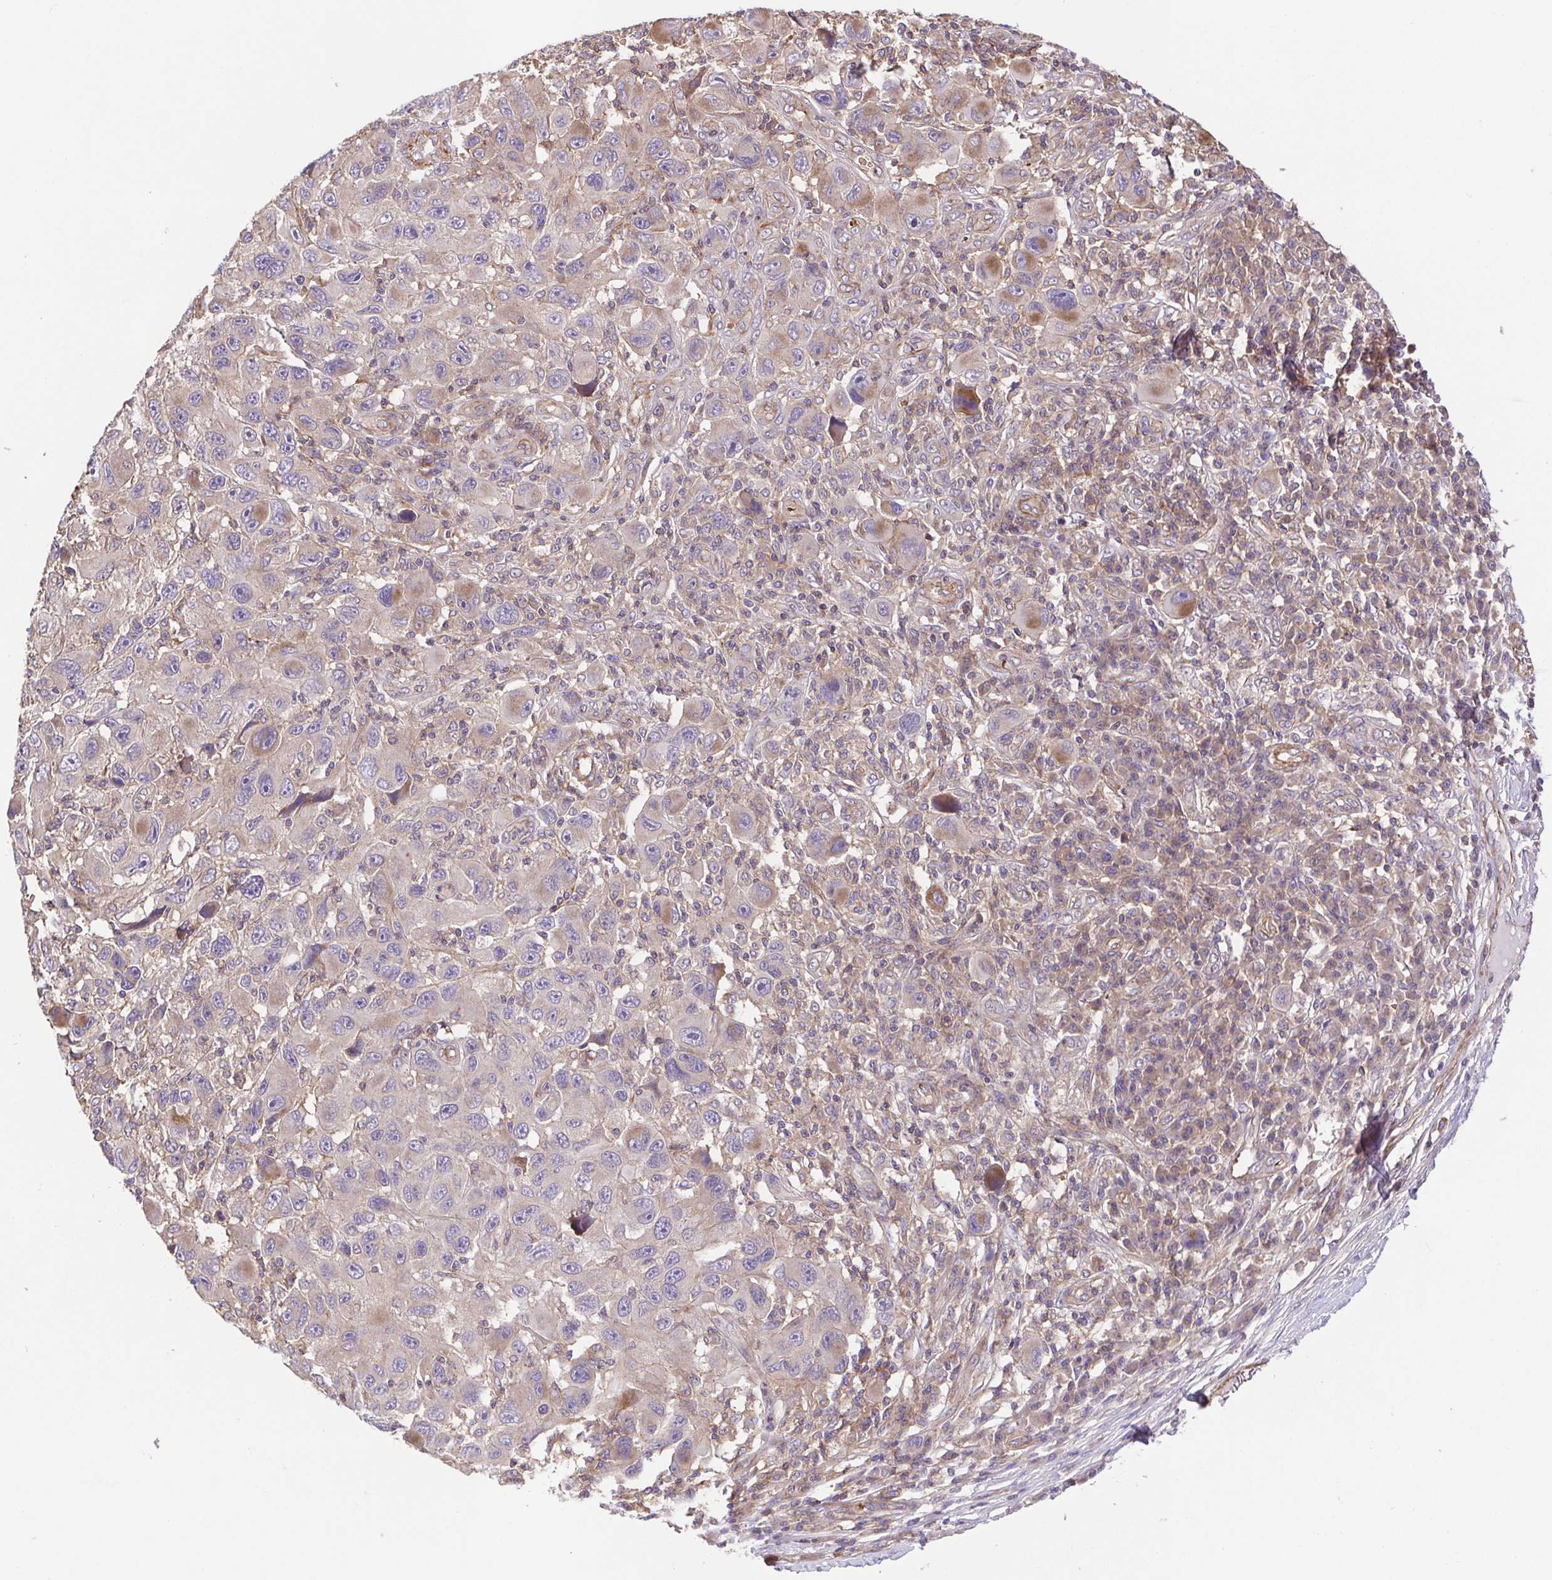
{"staining": {"intensity": "moderate", "quantity": "<25%", "location": "cytoplasmic/membranous"}, "tissue": "melanoma", "cell_type": "Tumor cells", "image_type": "cancer", "snomed": [{"axis": "morphology", "description": "Malignant melanoma, NOS"}, {"axis": "topography", "description": "Skin"}], "caption": "A low amount of moderate cytoplasmic/membranous positivity is seen in about <25% of tumor cells in melanoma tissue.", "gene": "IDE", "patient": {"sex": "male", "age": 53}}